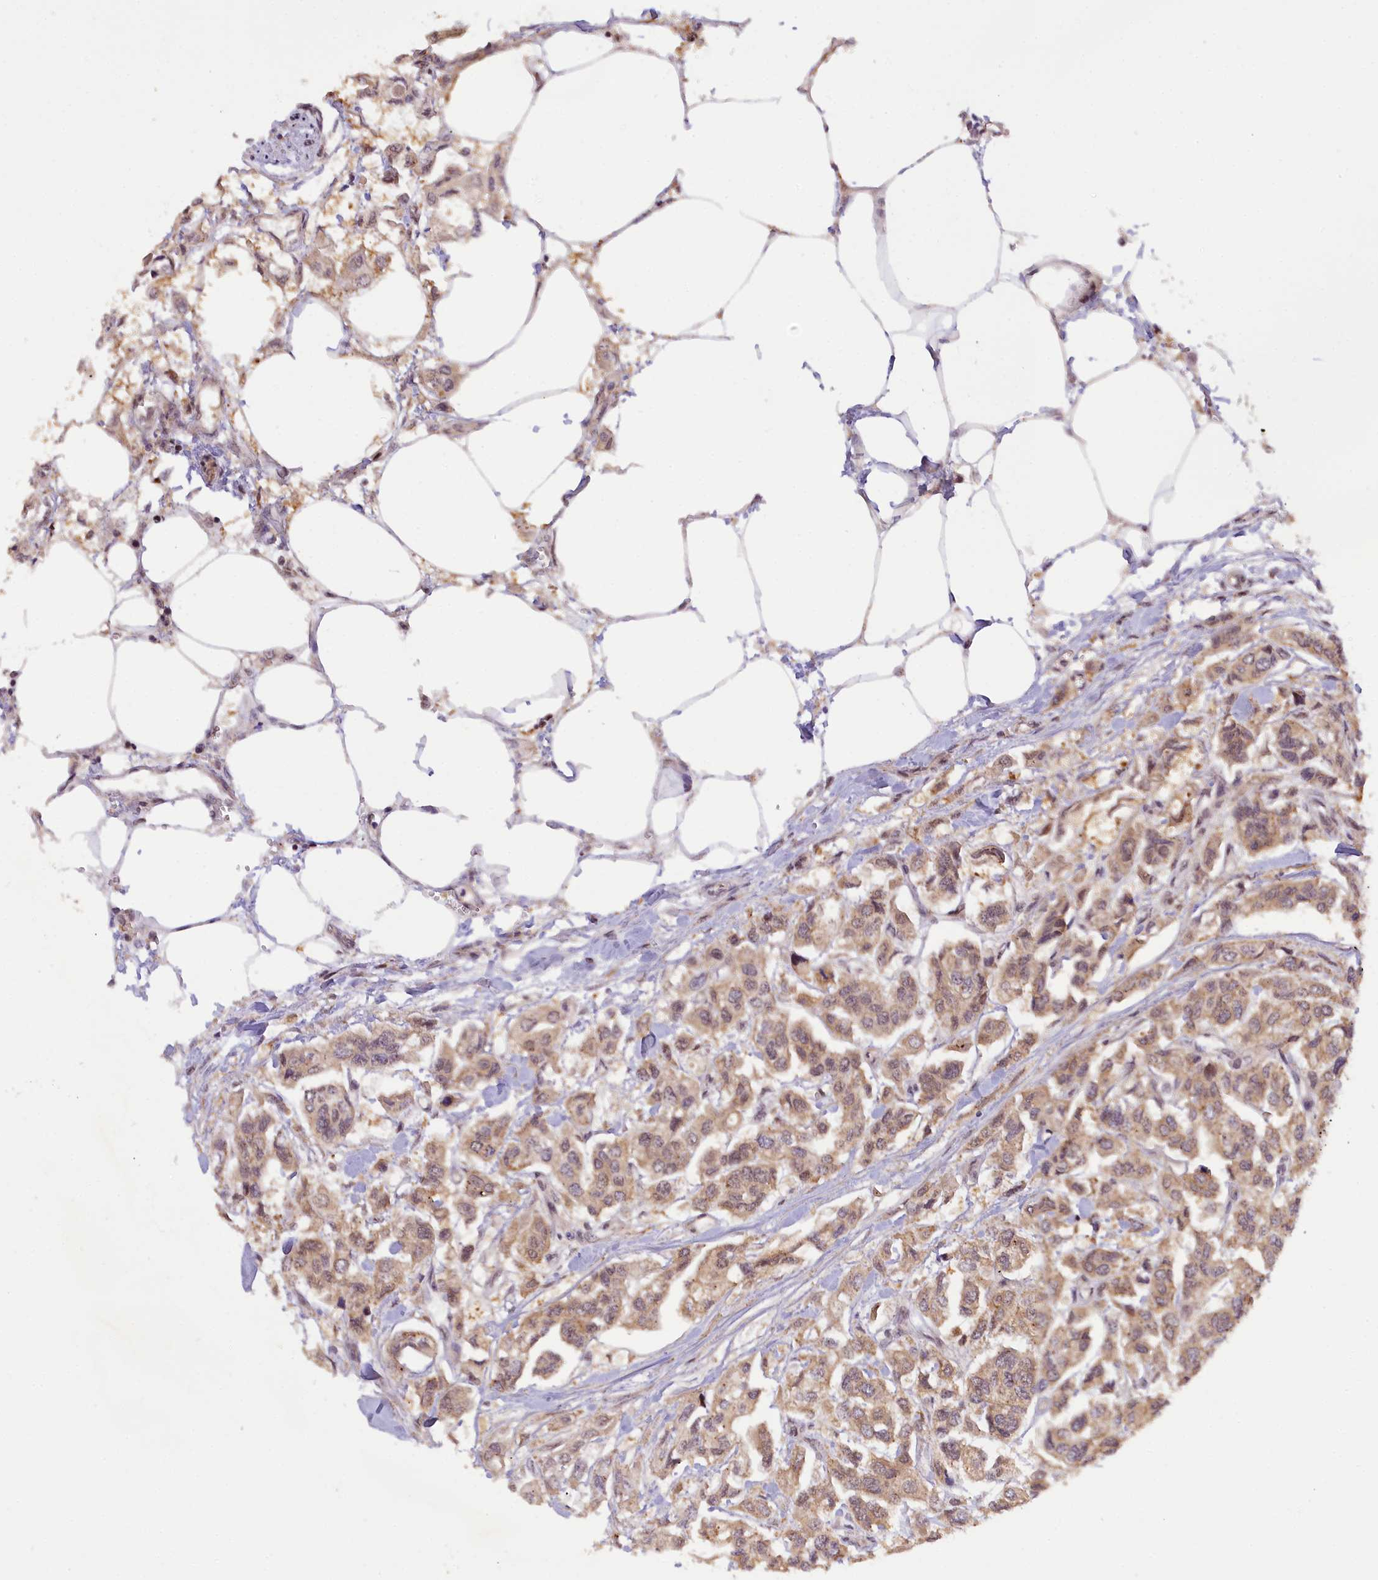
{"staining": {"intensity": "weak", "quantity": ">75%", "location": "cytoplasmic/membranous"}, "tissue": "urothelial cancer", "cell_type": "Tumor cells", "image_type": "cancer", "snomed": [{"axis": "morphology", "description": "Urothelial carcinoma, High grade"}, {"axis": "topography", "description": "Urinary bladder"}], "caption": "Immunohistochemical staining of high-grade urothelial carcinoma exhibits weak cytoplasmic/membranous protein staining in approximately >75% of tumor cells.", "gene": "SAMD4A", "patient": {"sex": "male", "age": 67}}